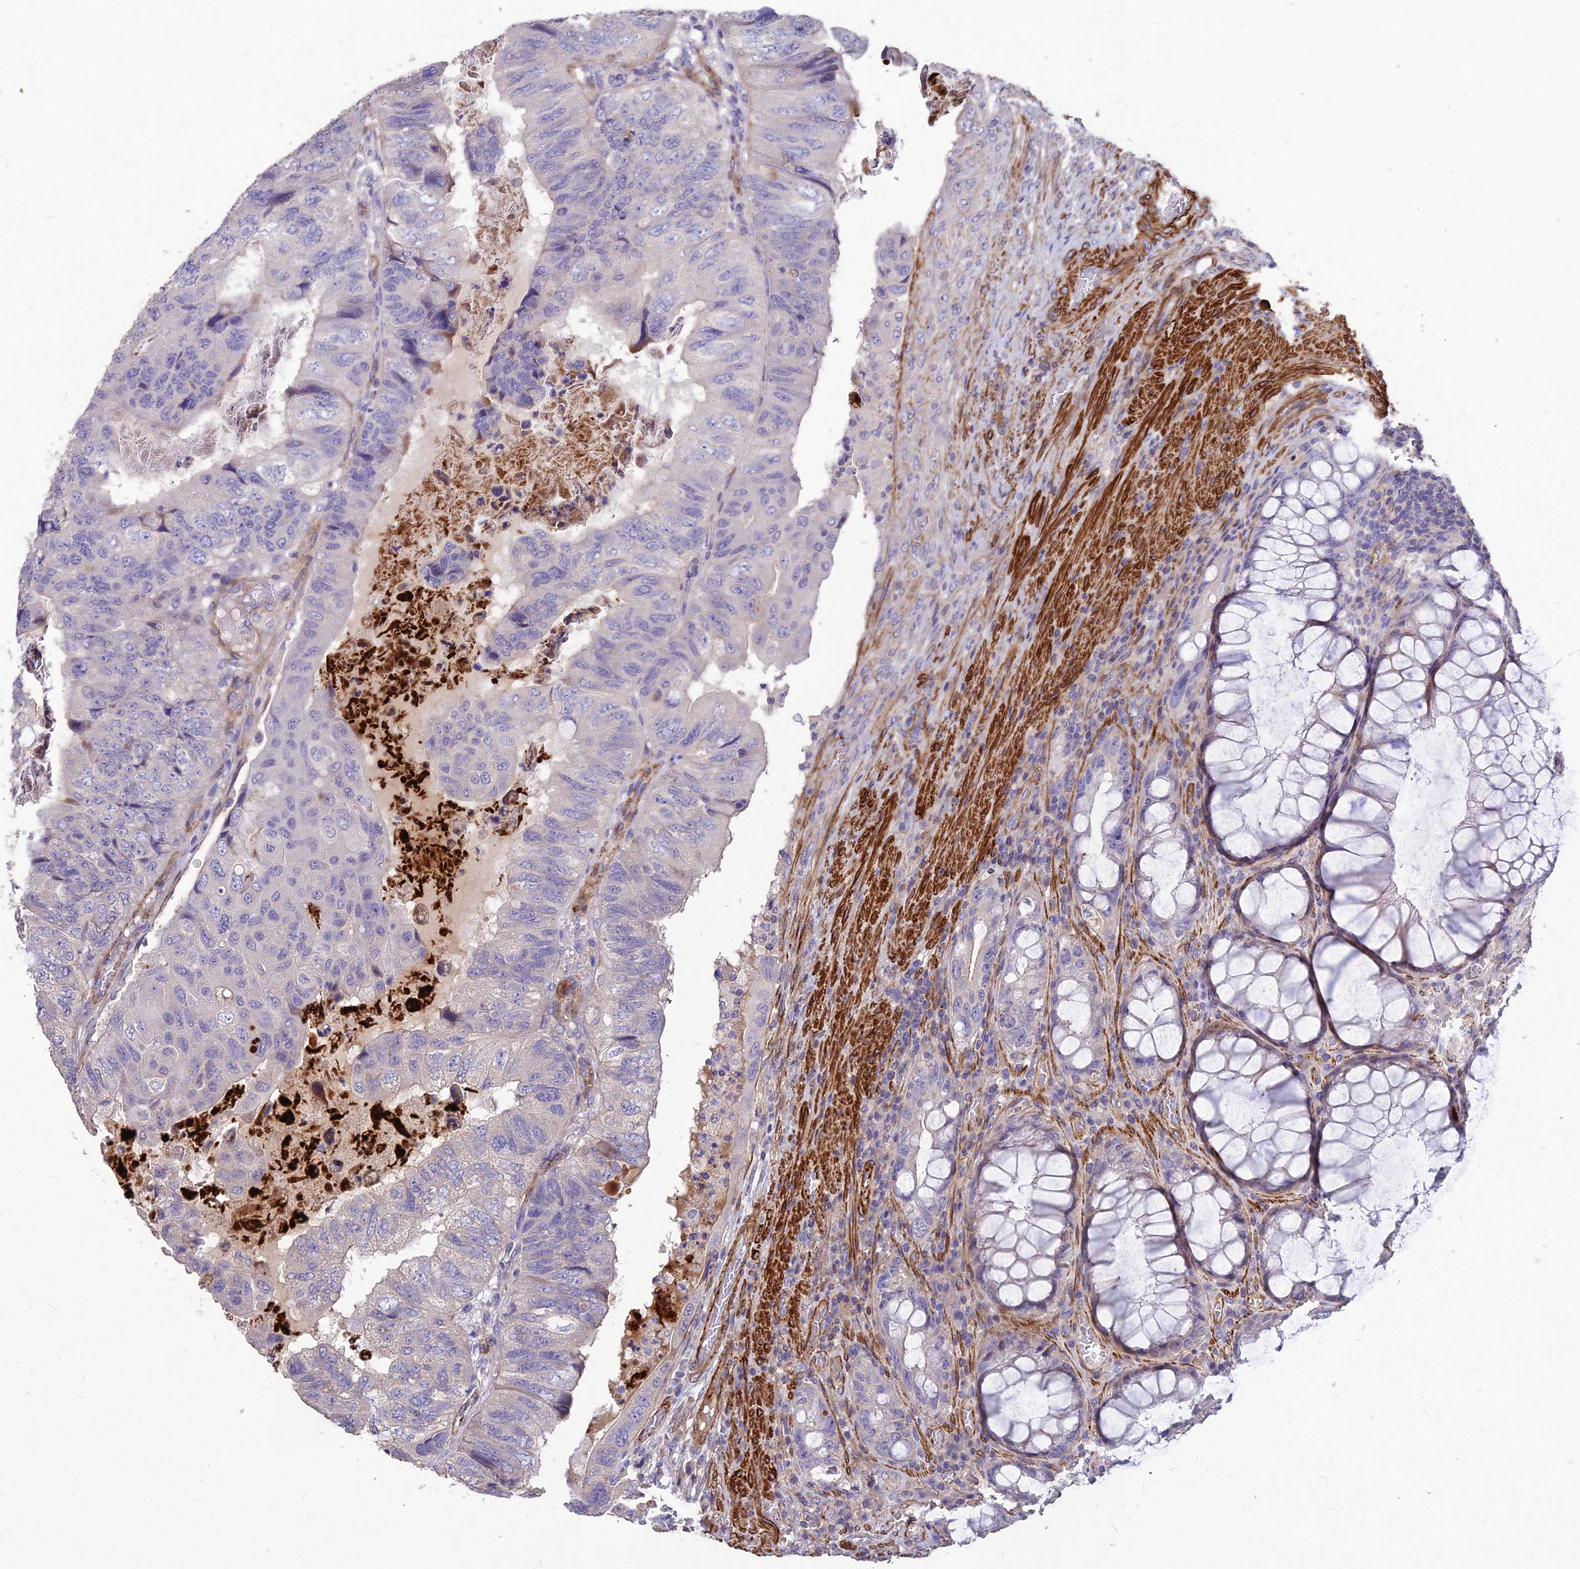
{"staining": {"intensity": "negative", "quantity": "none", "location": "none"}, "tissue": "colorectal cancer", "cell_type": "Tumor cells", "image_type": "cancer", "snomed": [{"axis": "morphology", "description": "Adenocarcinoma, NOS"}, {"axis": "topography", "description": "Rectum"}], "caption": "Human colorectal adenocarcinoma stained for a protein using IHC demonstrates no positivity in tumor cells.", "gene": "CLUH", "patient": {"sex": "male", "age": 63}}